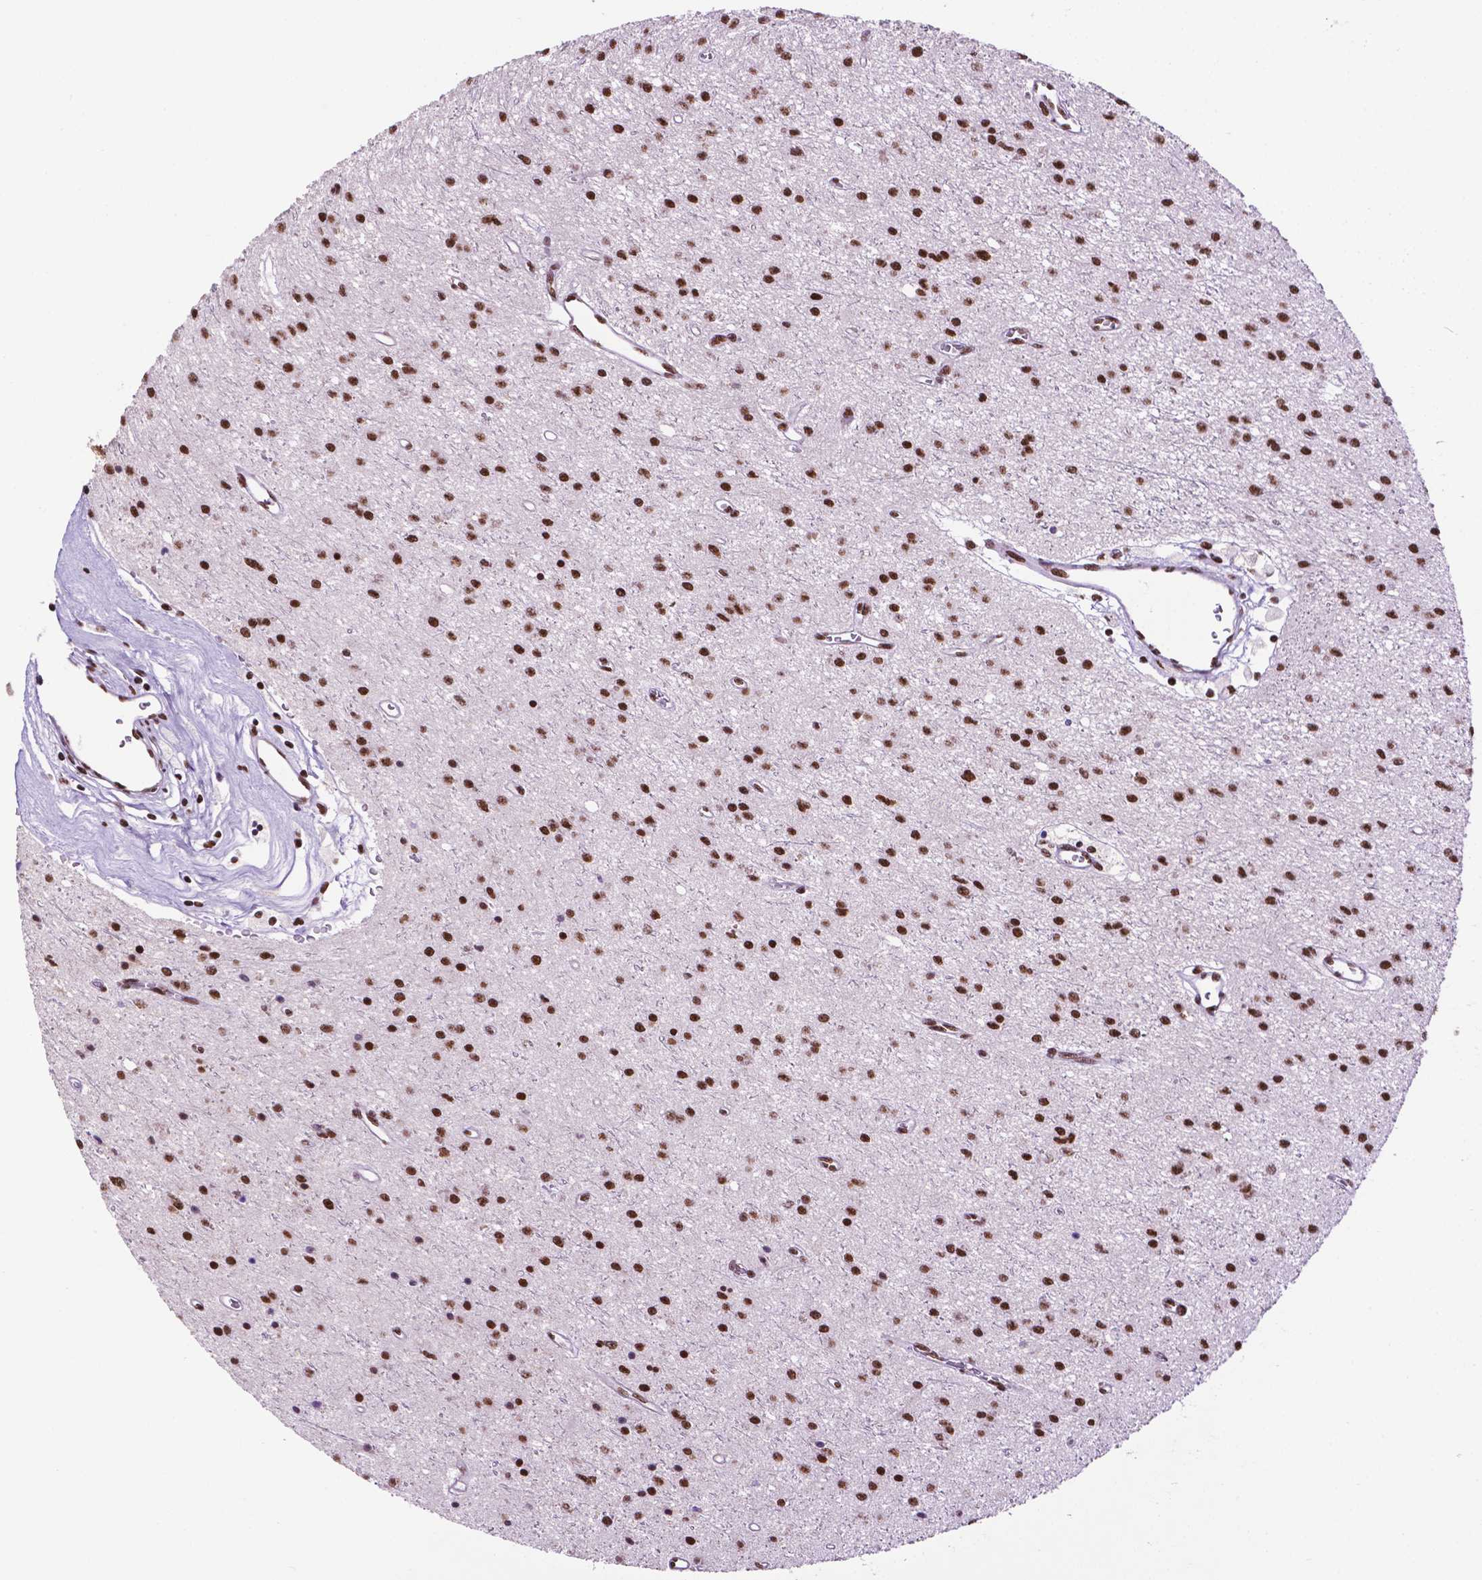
{"staining": {"intensity": "strong", "quantity": ">75%", "location": "nuclear"}, "tissue": "glioma", "cell_type": "Tumor cells", "image_type": "cancer", "snomed": [{"axis": "morphology", "description": "Glioma, malignant, Low grade"}, {"axis": "topography", "description": "Brain"}], "caption": "Protein expression analysis of human malignant glioma (low-grade) reveals strong nuclear positivity in about >75% of tumor cells.", "gene": "CCAR2", "patient": {"sex": "female", "age": 45}}